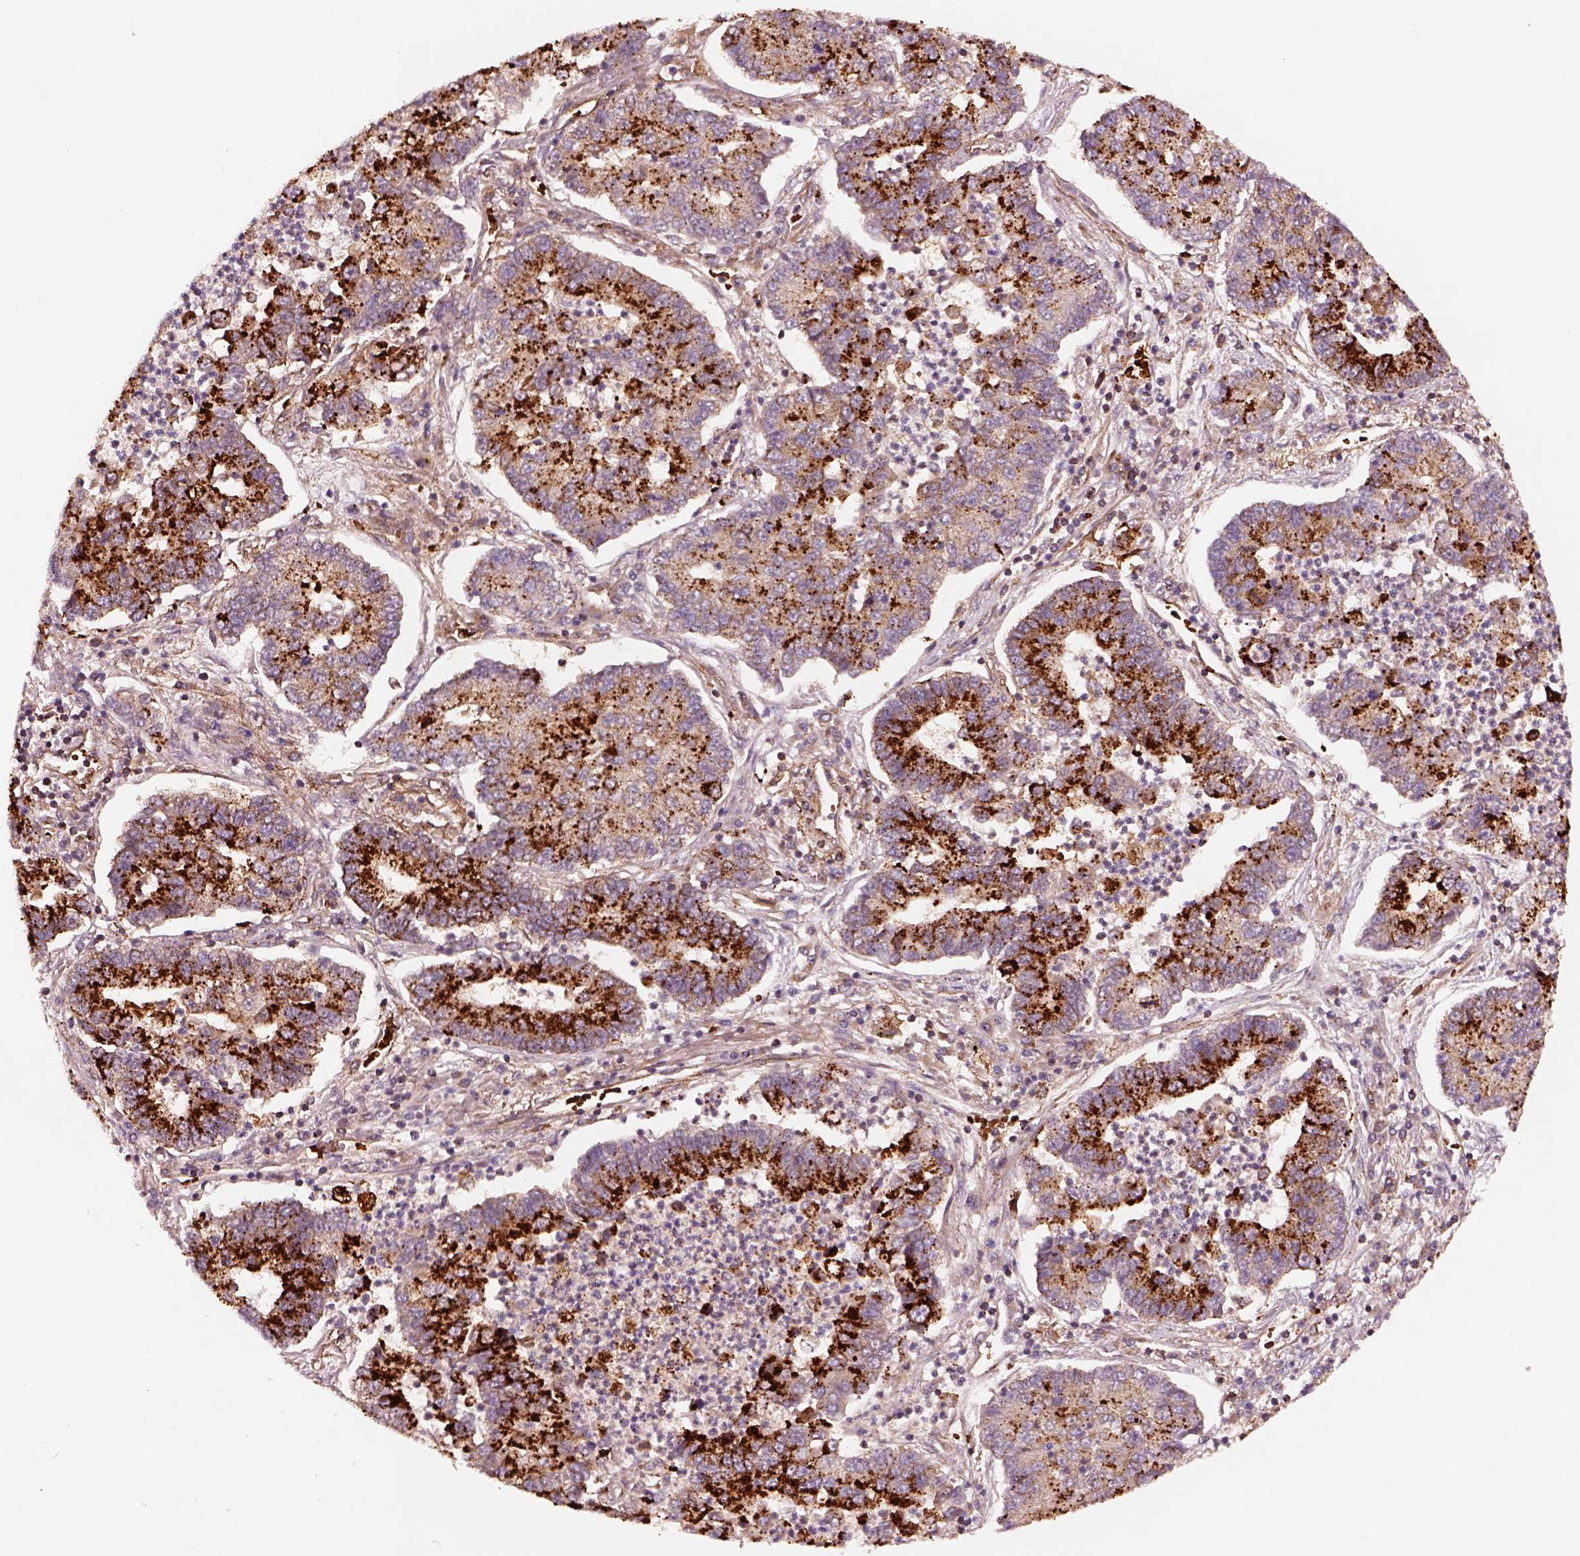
{"staining": {"intensity": "strong", "quantity": "25%-75%", "location": "cytoplasmic/membranous"}, "tissue": "lung cancer", "cell_type": "Tumor cells", "image_type": "cancer", "snomed": [{"axis": "morphology", "description": "Adenocarcinoma, NOS"}, {"axis": "topography", "description": "Lung"}], "caption": "Approximately 25%-75% of tumor cells in lung cancer demonstrate strong cytoplasmic/membranous protein expression as visualized by brown immunohistochemical staining.", "gene": "WASHC2A", "patient": {"sex": "female", "age": 57}}